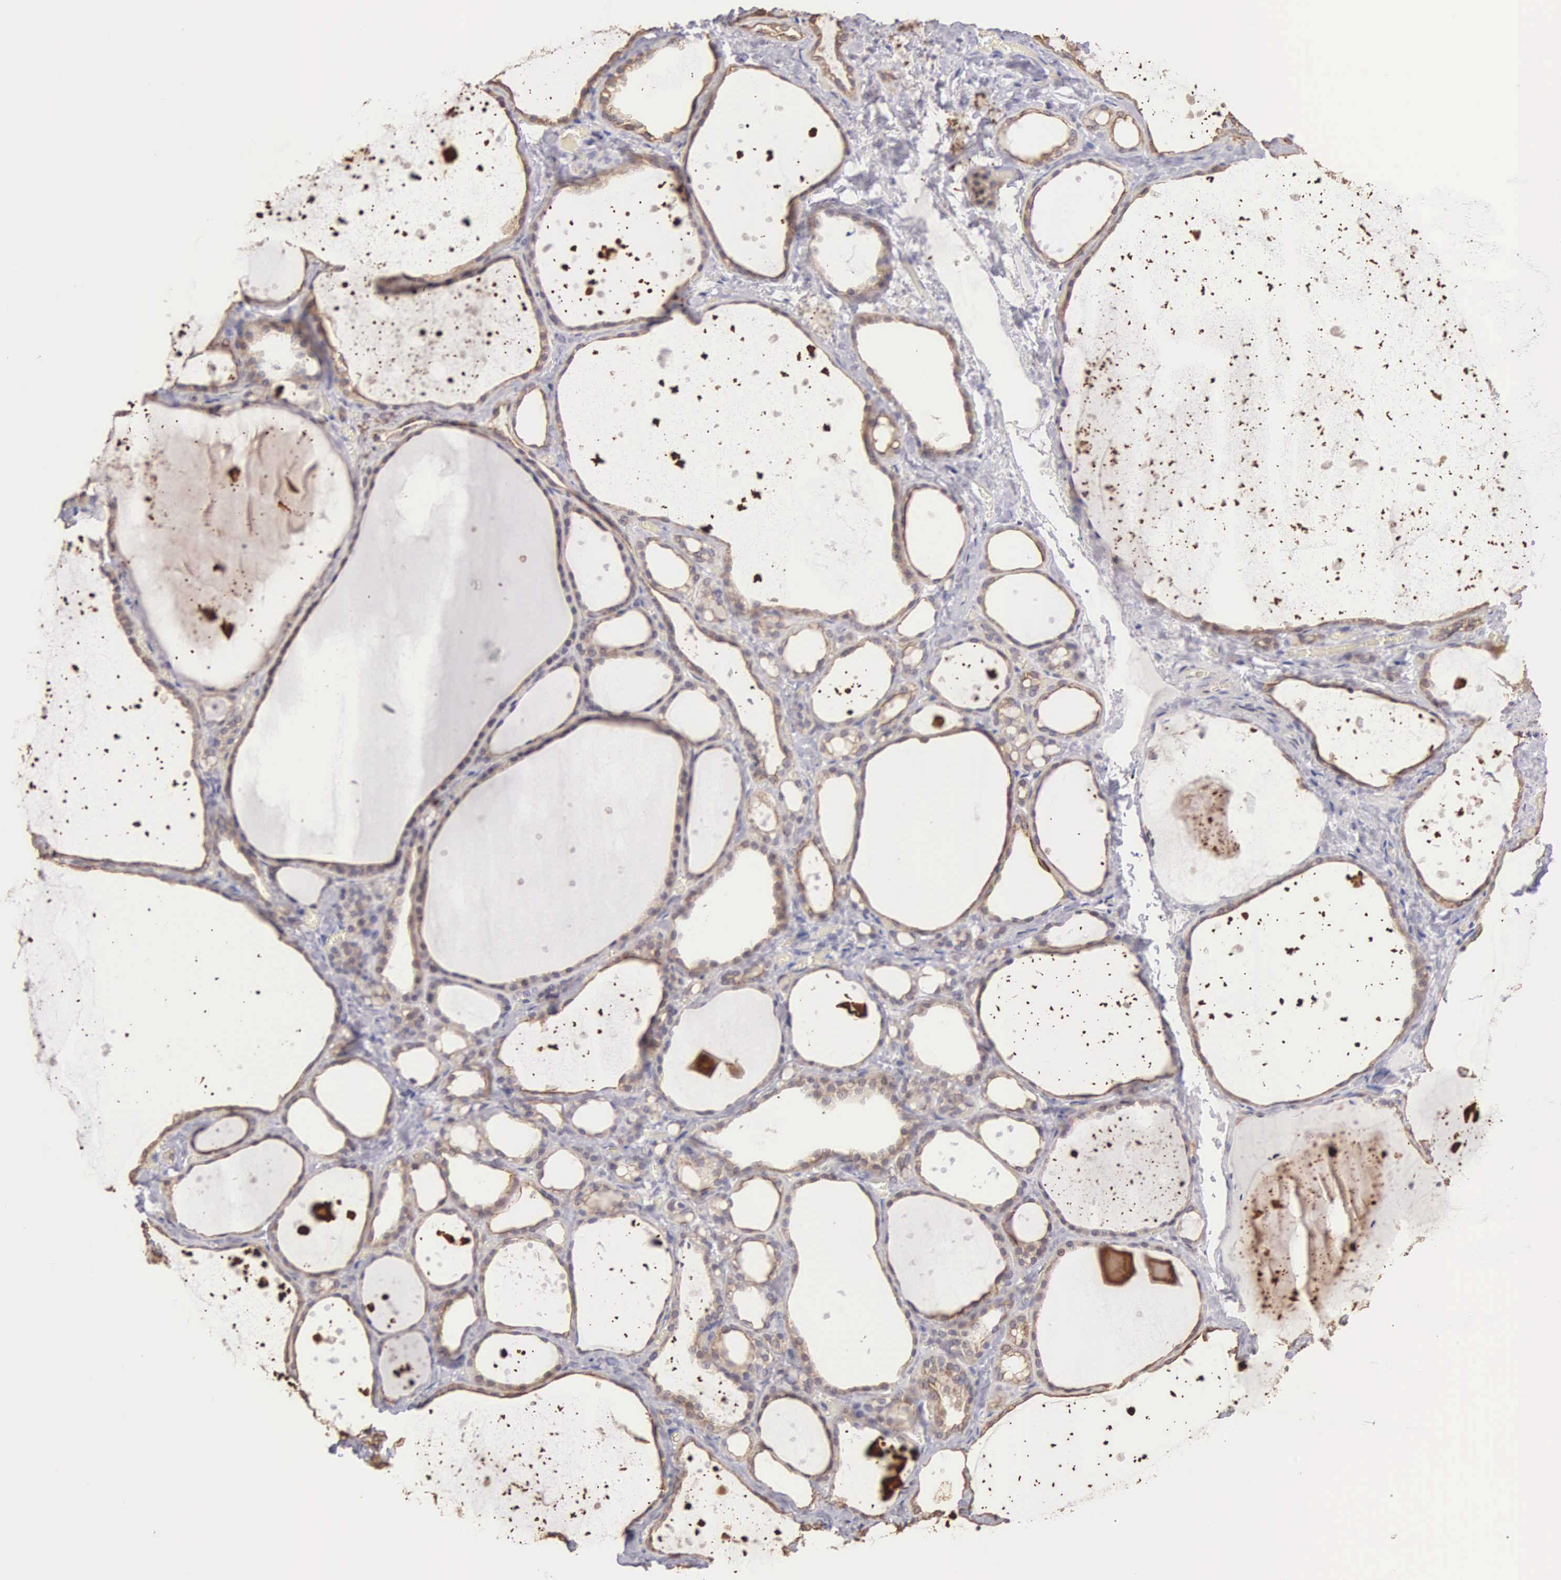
{"staining": {"intensity": "moderate", "quantity": ">75%", "location": "cytoplasmic/membranous"}, "tissue": "thyroid gland", "cell_type": "Glandular cells", "image_type": "normal", "snomed": [{"axis": "morphology", "description": "Normal tissue, NOS"}, {"axis": "topography", "description": "Thyroid gland"}], "caption": "Immunohistochemical staining of benign thyroid gland shows medium levels of moderate cytoplasmic/membranous staining in about >75% of glandular cells.", "gene": "PIR", "patient": {"sex": "male", "age": 76}}